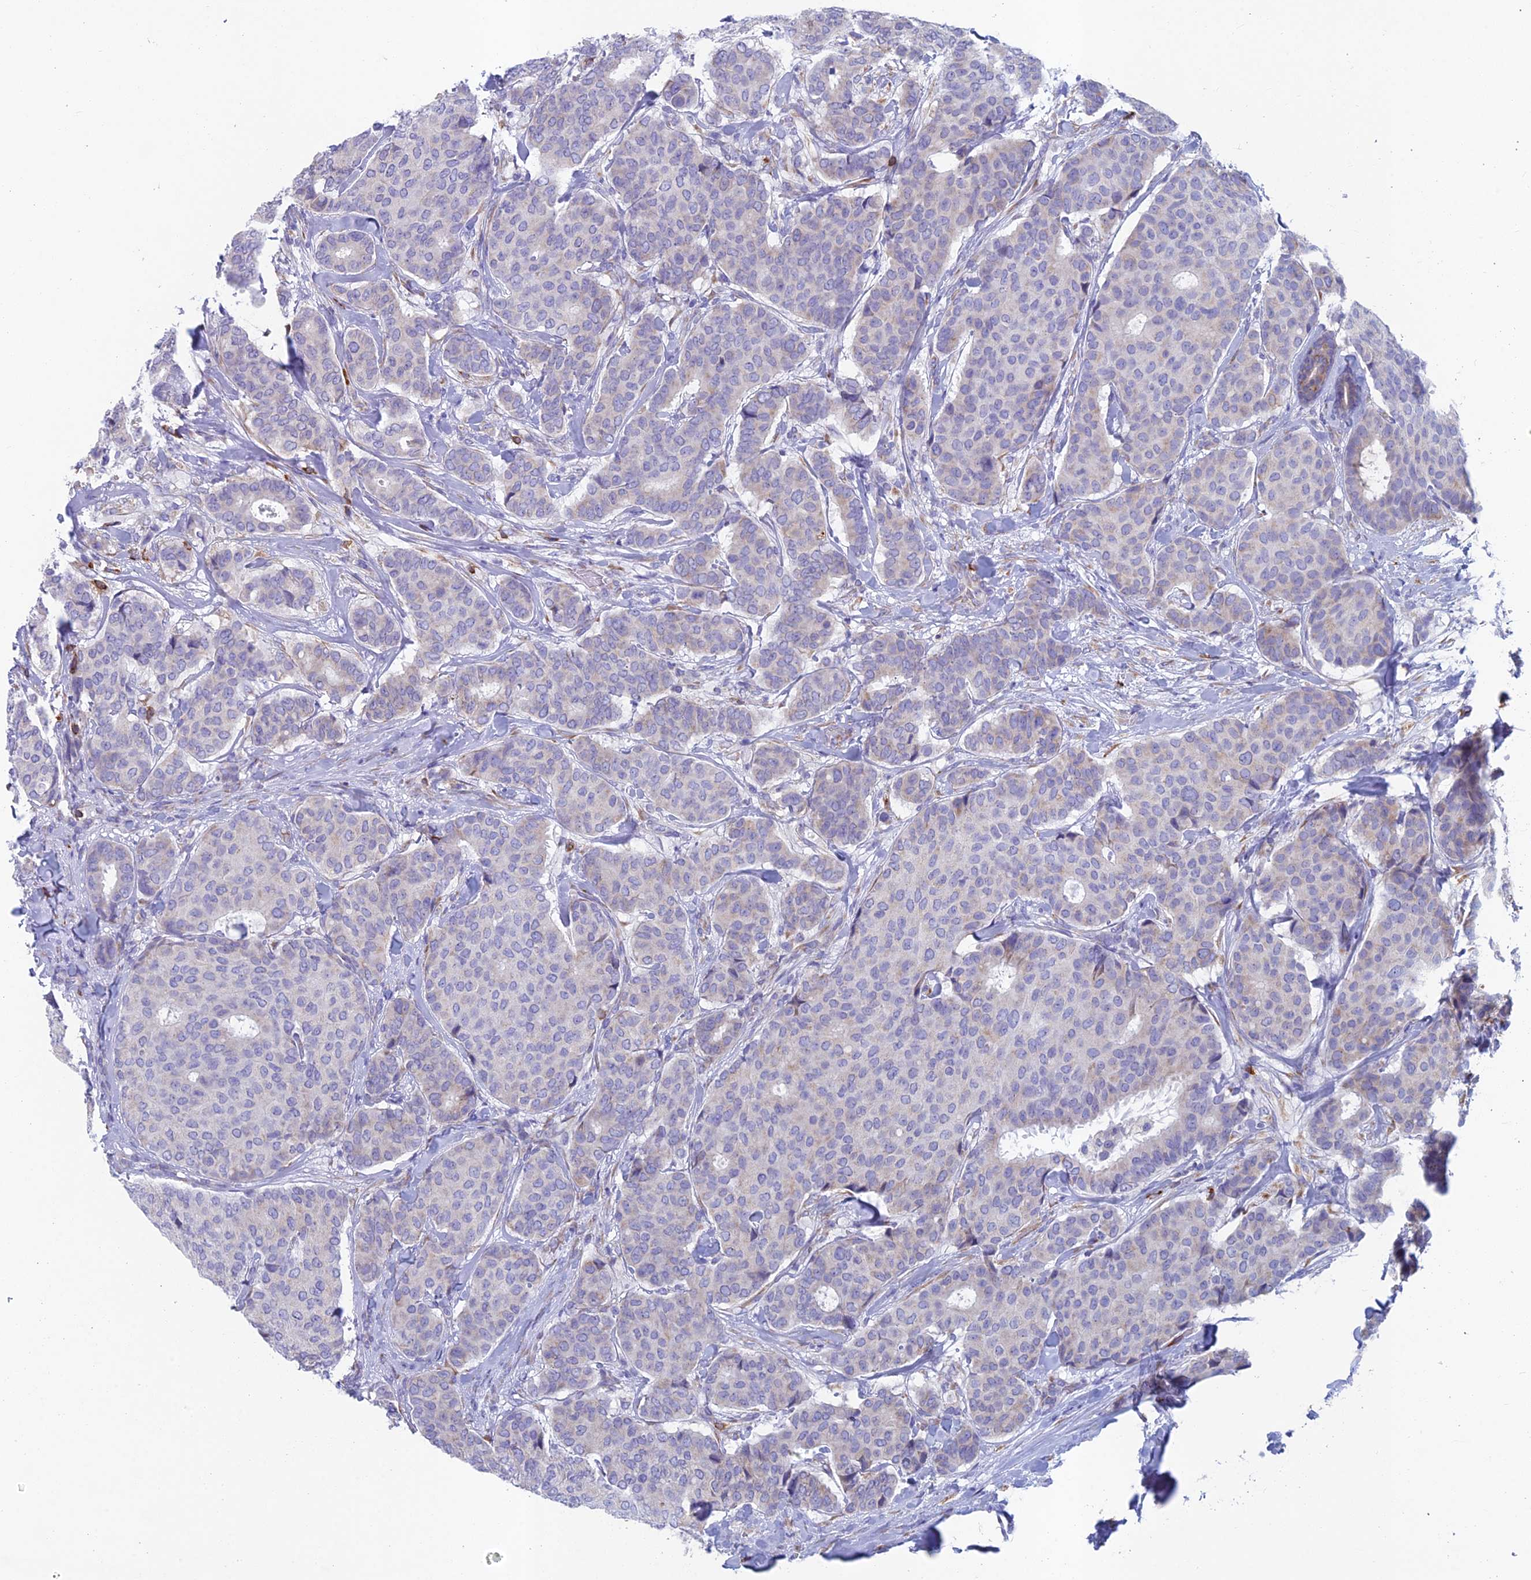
{"staining": {"intensity": "negative", "quantity": "none", "location": "none"}, "tissue": "breast cancer", "cell_type": "Tumor cells", "image_type": "cancer", "snomed": [{"axis": "morphology", "description": "Duct carcinoma"}, {"axis": "topography", "description": "Breast"}], "caption": "This is an IHC histopathology image of human breast invasive ductal carcinoma. There is no staining in tumor cells.", "gene": "ABI3BP", "patient": {"sex": "female", "age": 75}}